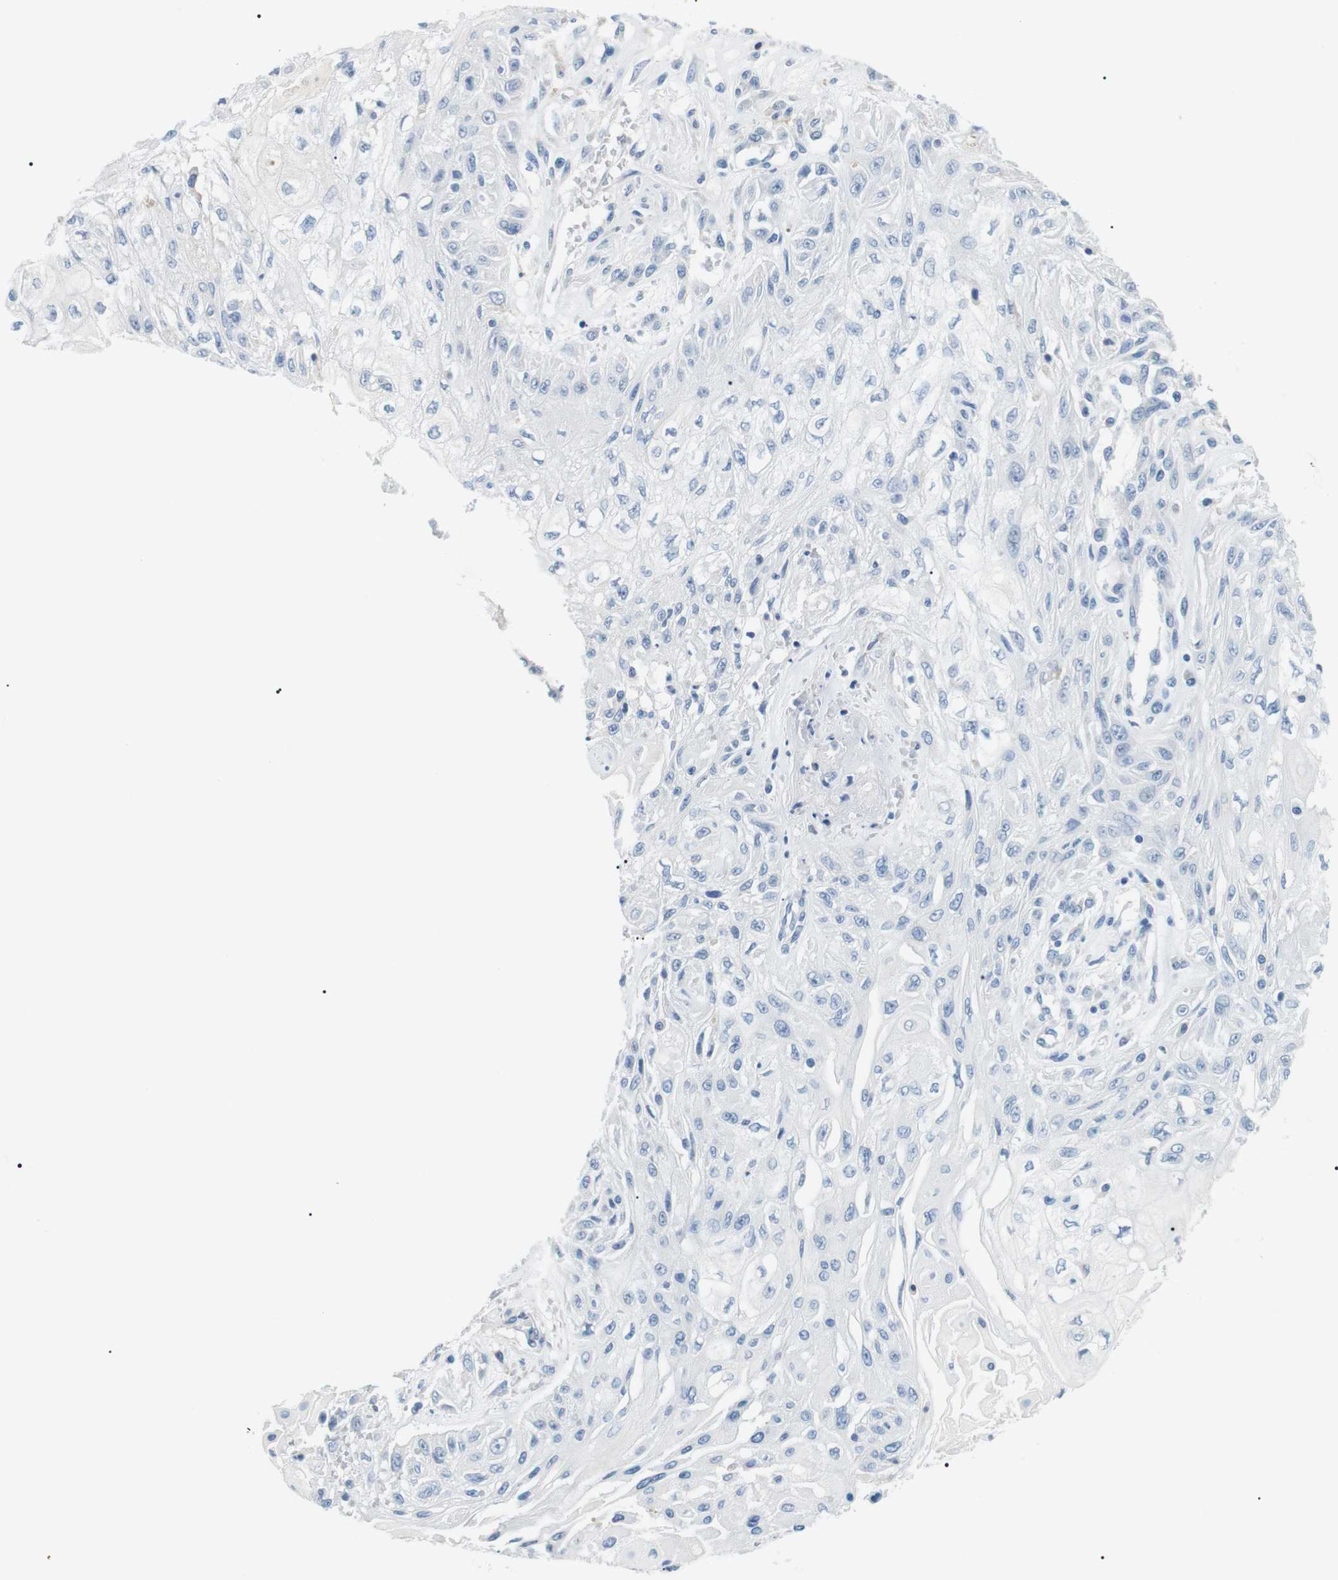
{"staining": {"intensity": "negative", "quantity": "none", "location": "none"}, "tissue": "skin cancer", "cell_type": "Tumor cells", "image_type": "cancer", "snomed": [{"axis": "morphology", "description": "Squamous cell carcinoma, NOS"}, {"axis": "topography", "description": "Skin"}], "caption": "High power microscopy histopathology image of an IHC photomicrograph of squamous cell carcinoma (skin), revealing no significant expression in tumor cells.", "gene": "FCGRT", "patient": {"sex": "male", "age": 75}}